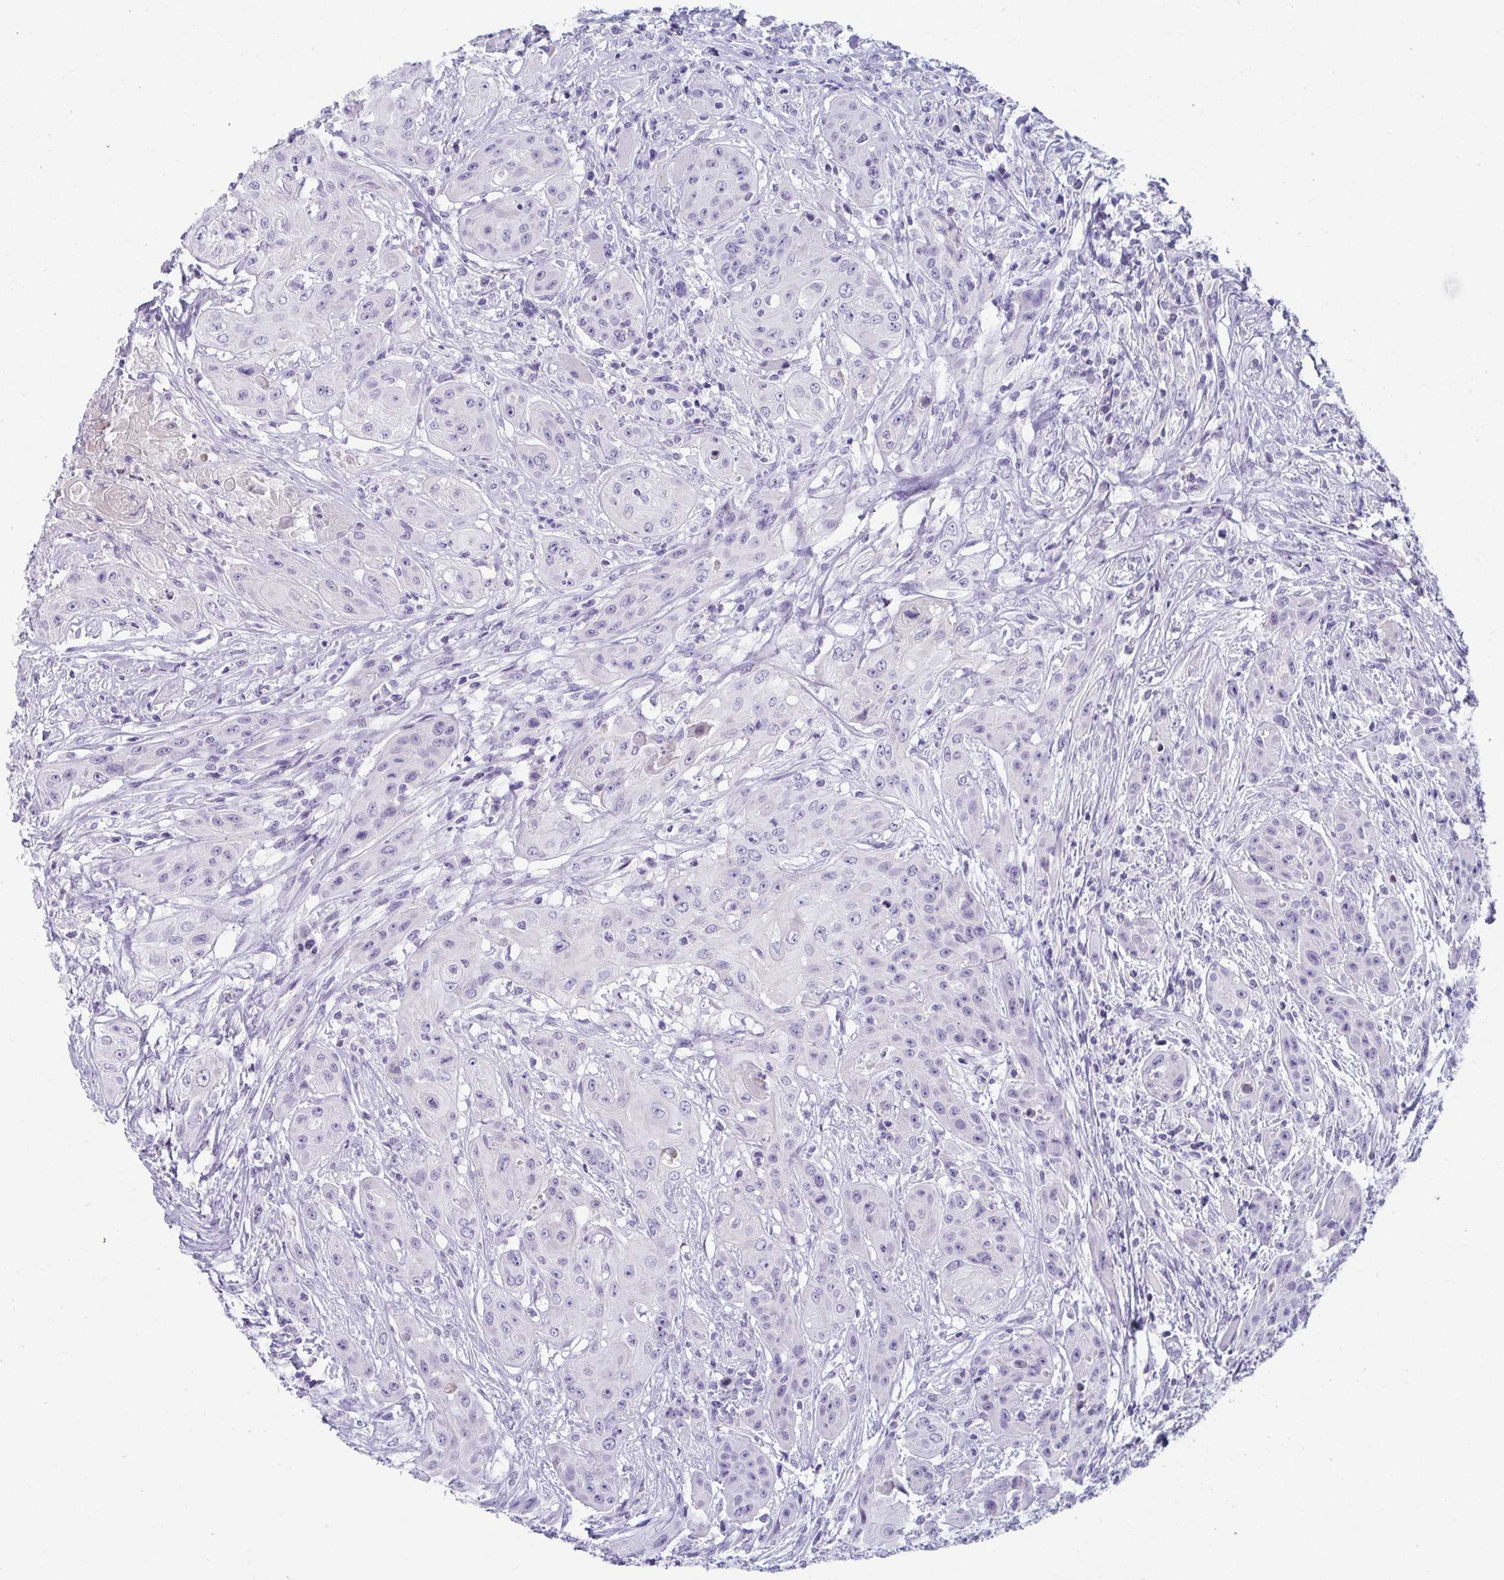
{"staining": {"intensity": "negative", "quantity": "none", "location": "none"}, "tissue": "head and neck cancer", "cell_type": "Tumor cells", "image_type": "cancer", "snomed": [{"axis": "morphology", "description": "Squamous cell carcinoma, NOS"}, {"axis": "topography", "description": "Oral tissue"}, {"axis": "topography", "description": "Head-Neck"}, {"axis": "topography", "description": "Neck, NOS"}], "caption": "The IHC micrograph has no significant staining in tumor cells of head and neck squamous cell carcinoma tissue.", "gene": "NPY", "patient": {"sex": "female", "age": 55}}